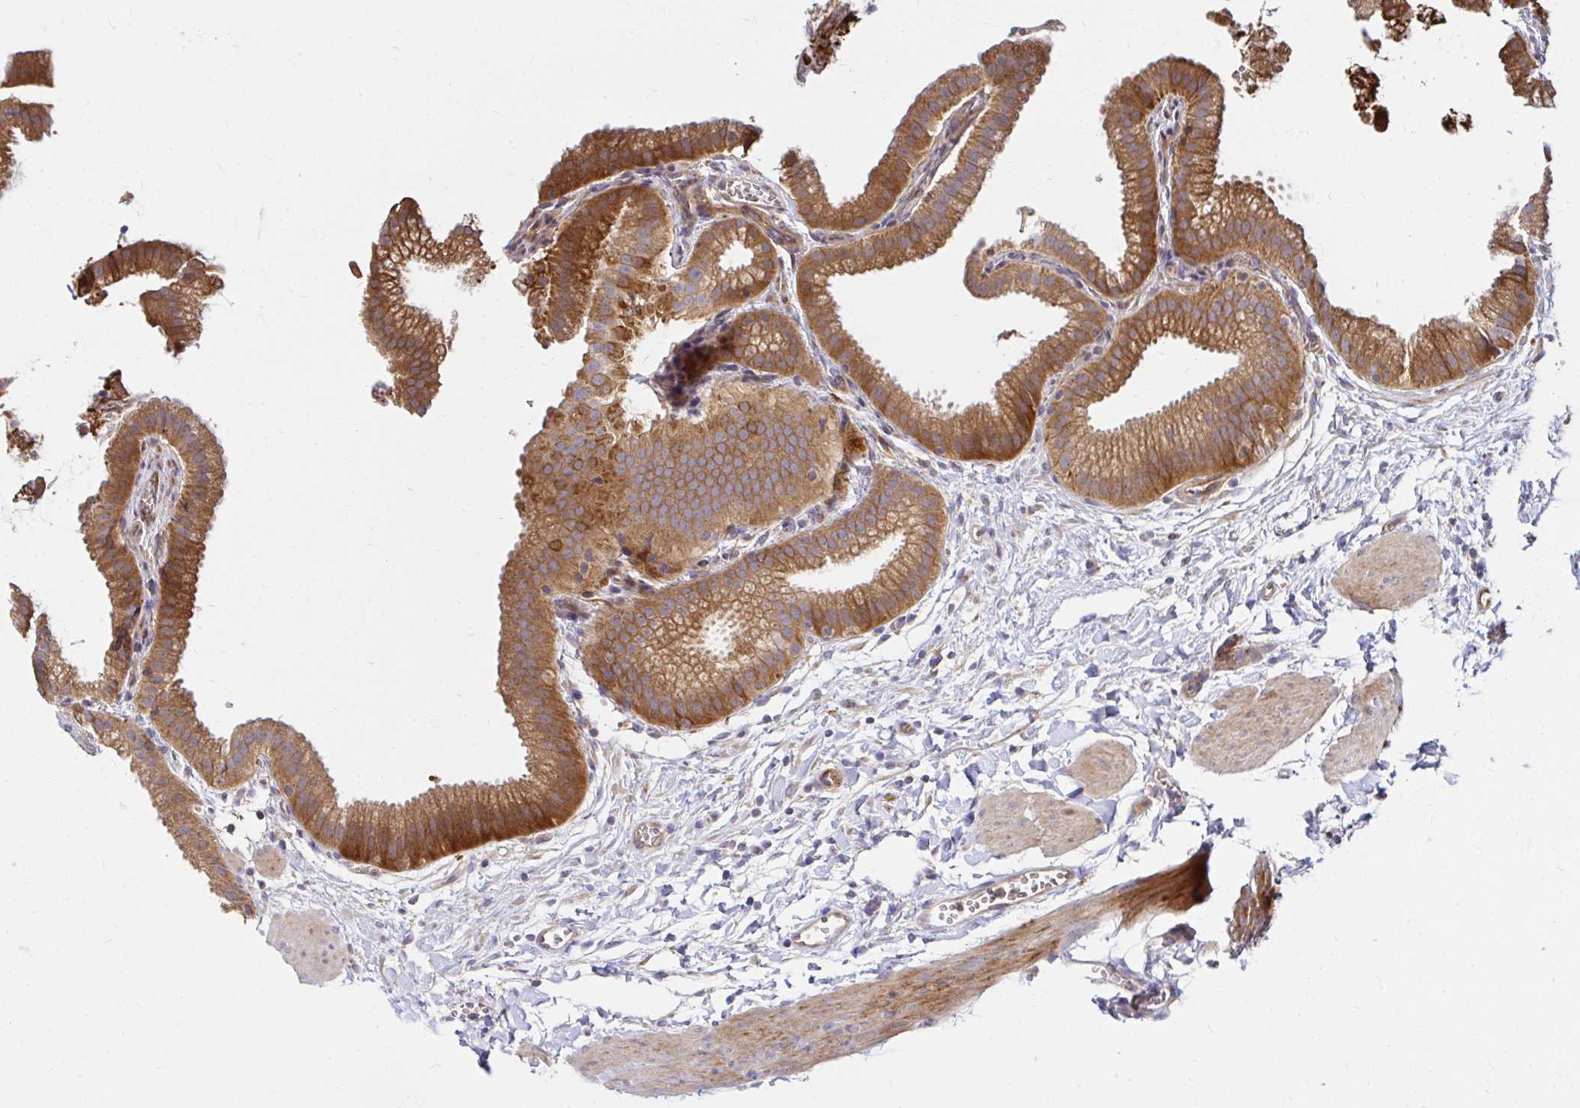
{"staining": {"intensity": "moderate", "quantity": ">75%", "location": "cytoplasmic/membranous"}, "tissue": "gallbladder", "cell_type": "Glandular cells", "image_type": "normal", "snomed": [{"axis": "morphology", "description": "Normal tissue, NOS"}, {"axis": "topography", "description": "Gallbladder"}], "caption": "This histopathology image shows immunohistochemistry (IHC) staining of benign gallbladder, with medium moderate cytoplasmic/membranous positivity in approximately >75% of glandular cells.", "gene": "ITGA2", "patient": {"sex": "female", "age": 63}}